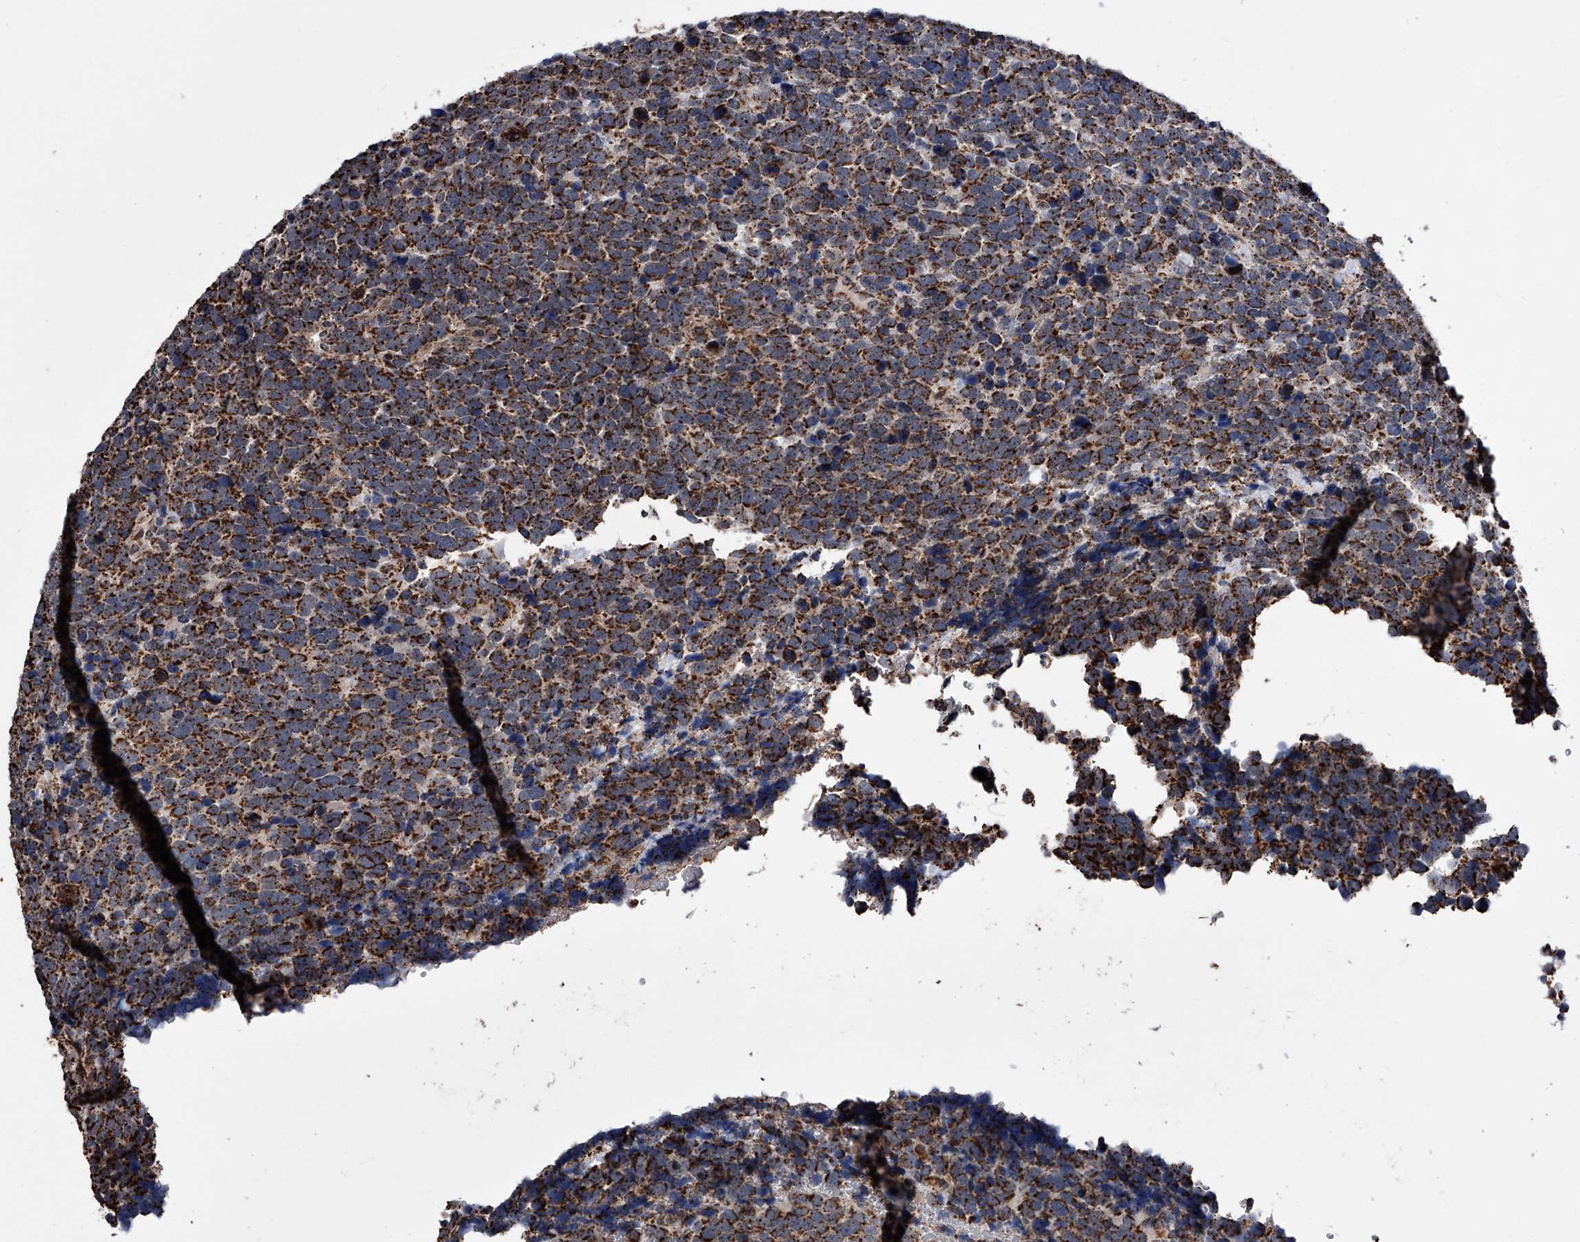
{"staining": {"intensity": "strong", "quantity": ">75%", "location": "cytoplasmic/membranous"}, "tissue": "urothelial cancer", "cell_type": "Tumor cells", "image_type": "cancer", "snomed": [{"axis": "morphology", "description": "Urothelial carcinoma, High grade"}, {"axis": "topography", "description": "Urinary bladder"}], "caption": "Strong cytoplasmic/membranous protein expression is identified in approximately >75% of tumor cells in urothelial cancer.", "gene": "SMPDL3A", "patient": {"sex": "female", "age": 82}}